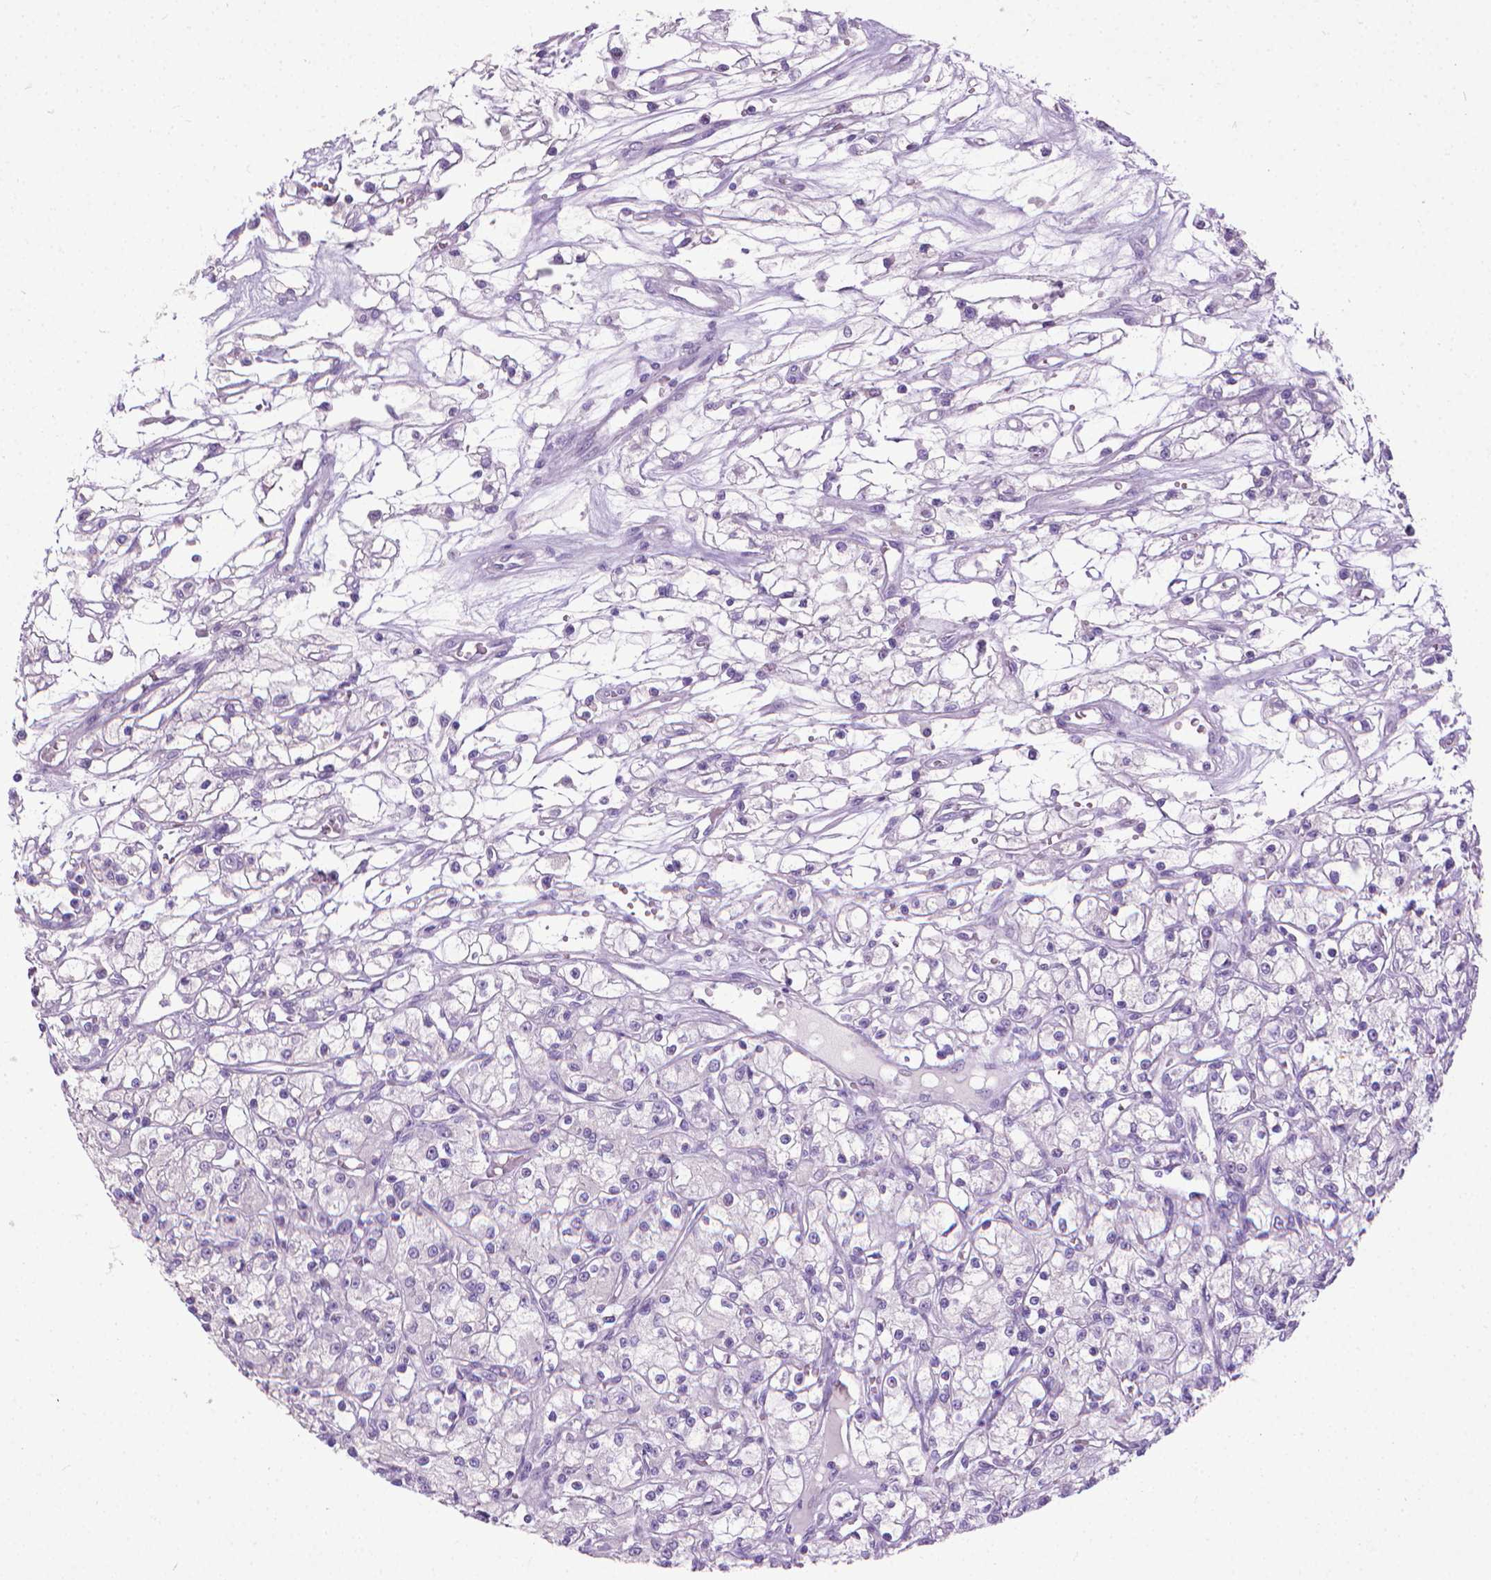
{"staining": {"intensity": "negative", "quantity": "none", "location": "none"}, "tissue": "renal cancer", "cell_type": "Tumor cells", "image_type": "cancer", "snomed": [{"axis": "morphology", "description": "Adenocarcinoma, NOS"}, {"axis": "topography", "description": "Kidney"}], "caption": "Immunohistochemical staining of human adenocarcinoma (renal) shows no significant expression in tumor cells. Nuclei are stained in blue.", "gene": "KRT5", "patient": {"sex": "female", "age": 59}}